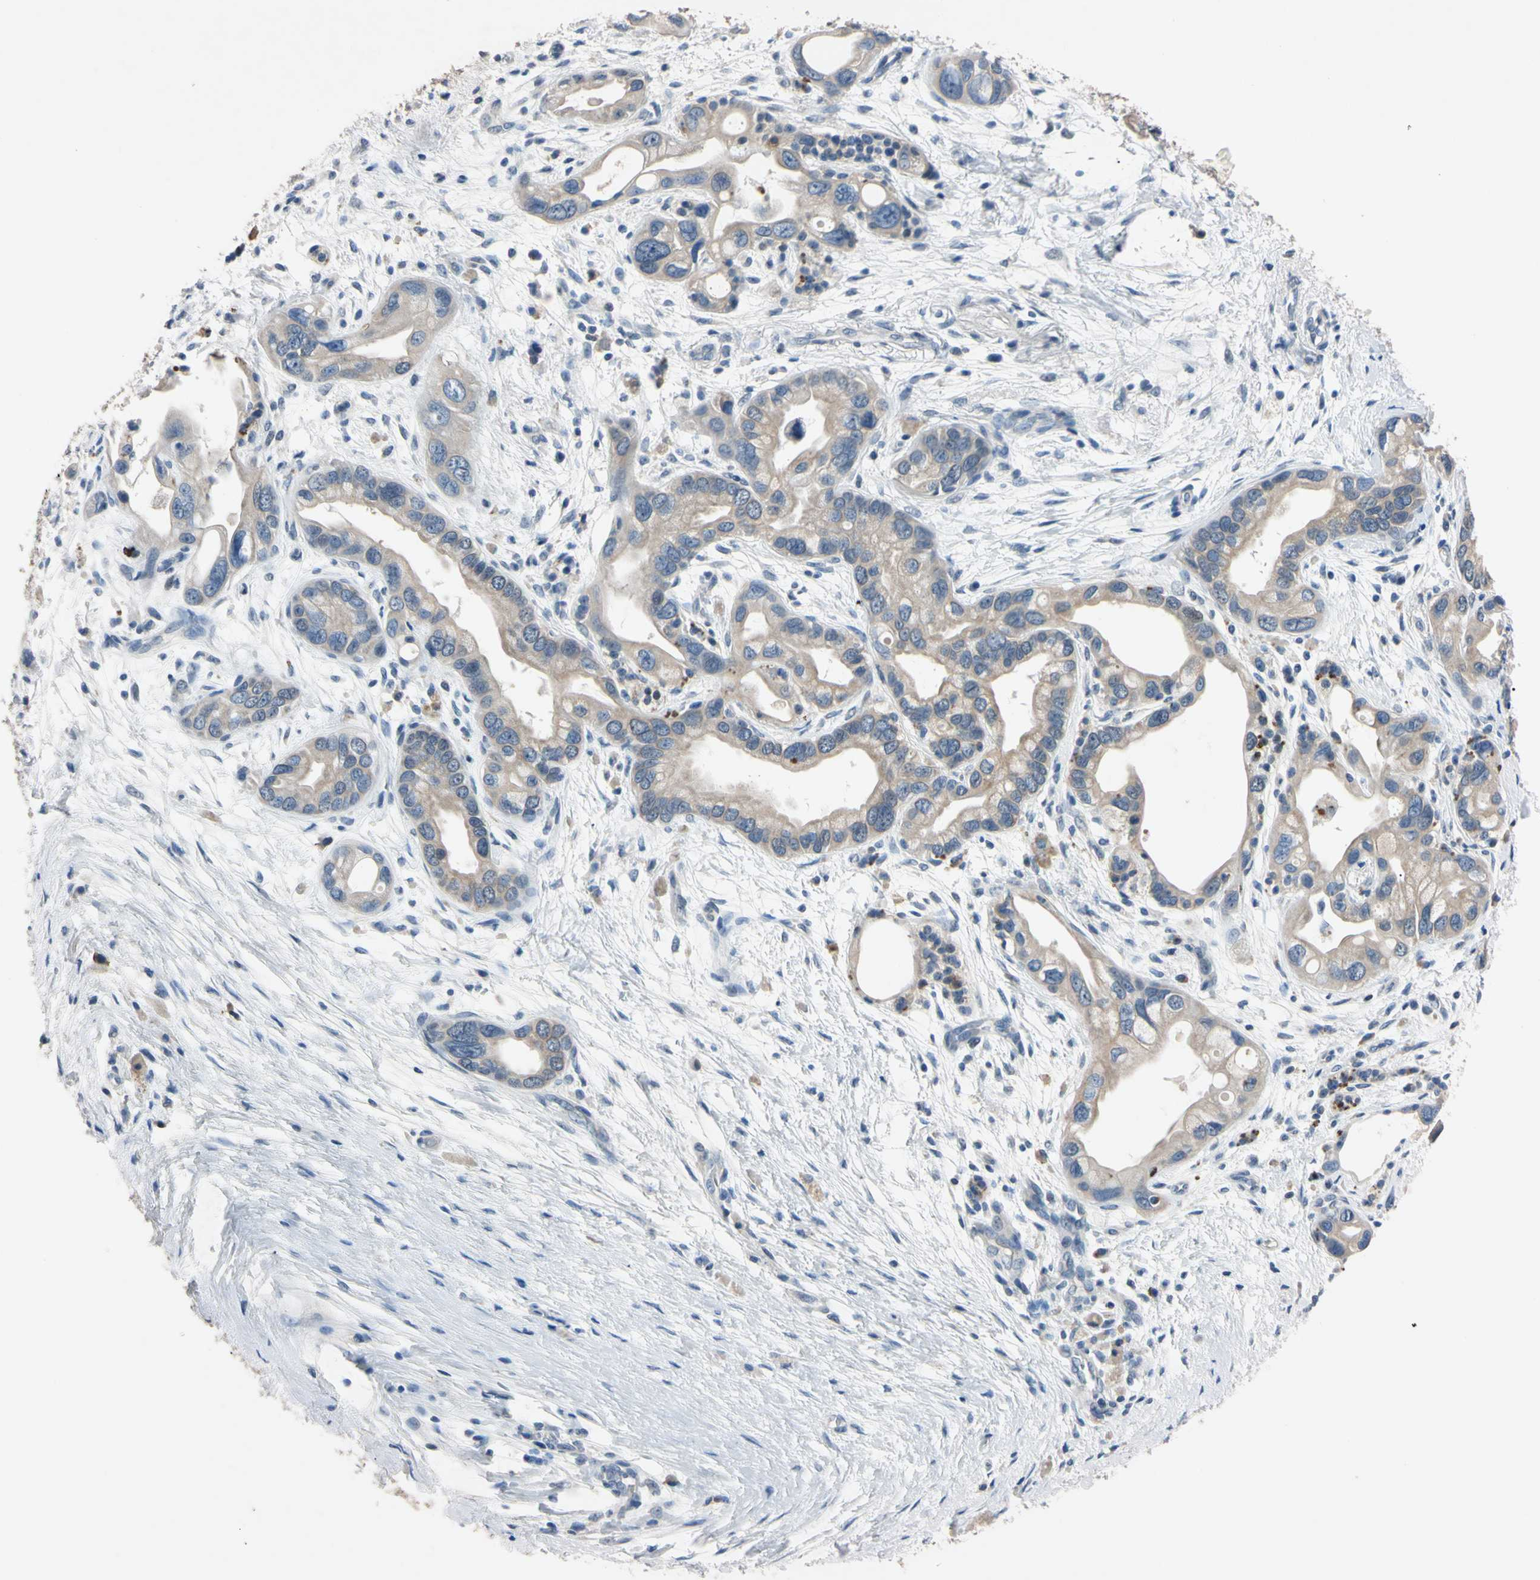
{"staining": {"intensity": "weak", "quantity": ">75%", "location": "cytoplasmic/membranous"}, "tissue": "pancreatic cancer", "cell_type": "Tumor cells", "image_type": "cancer", "snomed": [{"axis": "morphology", "description": "Adenocarcinoma, NOS"}, {"axis": "topography", "description": "Pancreas"}], "caption": "Tumor cells display weak cytoplasmic/membranous expression in about >75% of cells in pancreatic cancer. (DAB (3,3'-diaminobenzidine) IHC, brown staining for protein, blue staining for nuclei).", "gene": "PNKD", "patient": {"sex": "female", "age": 77}}